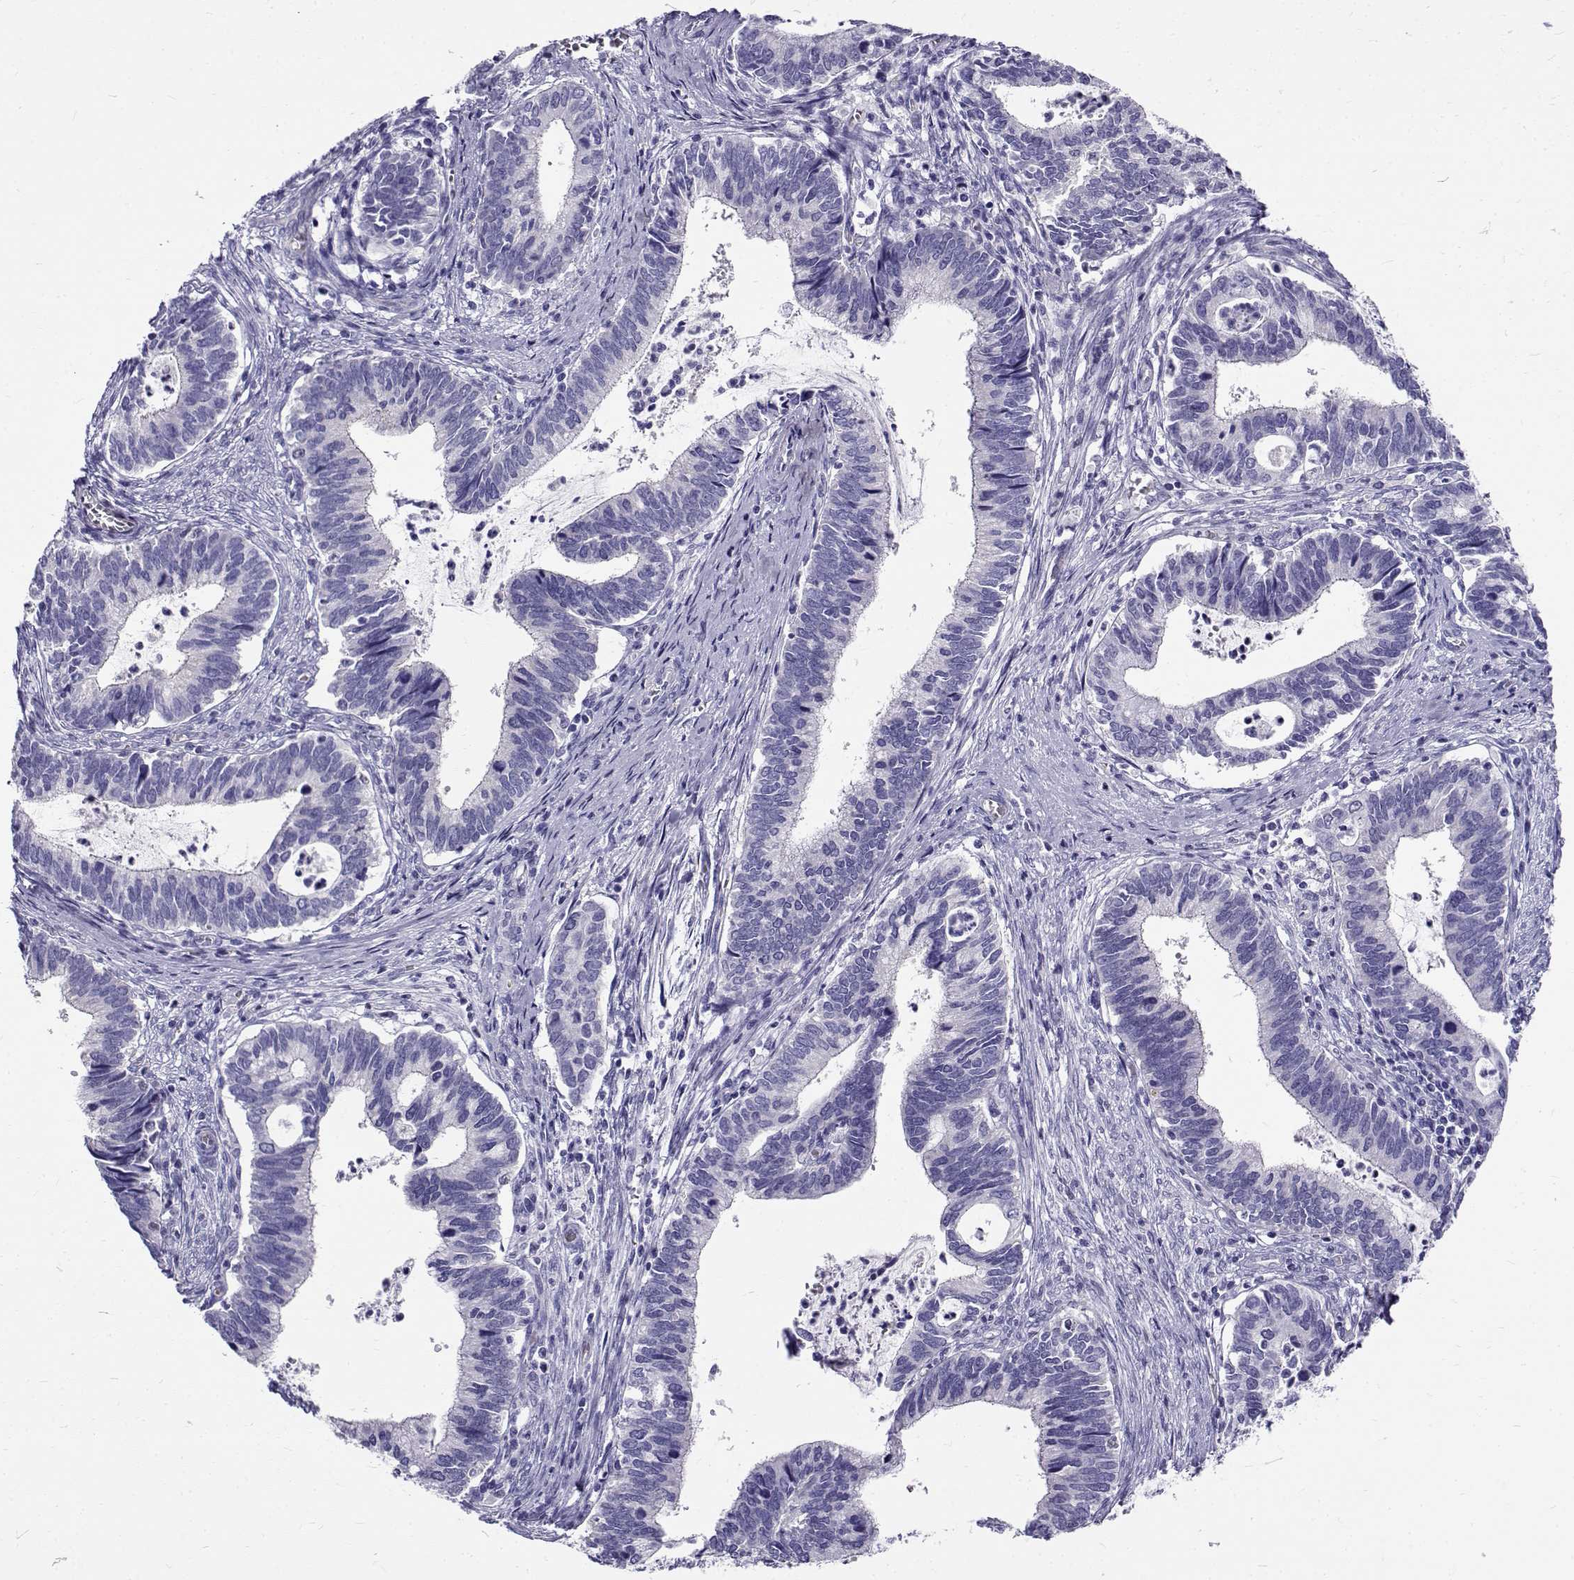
{"staining": {"intensity": "negative", "quantity": "none", "location": "none"}, "tissue": "cervical cancer", "cell_type": "Tumor cells", "image_type": "cancer", "snomed": [{"axis": "morphology", "description": "Adenocarcinoma, NOS"}, {"axis": "topography", "description": "Cervix"}], "caption": "Histopathology image shows no significant protein staining in tumor cells of cervical cancer (adenocarcinoma).", "gene": "IGSF1", "patient": {"sex": "female", "age": 42}}